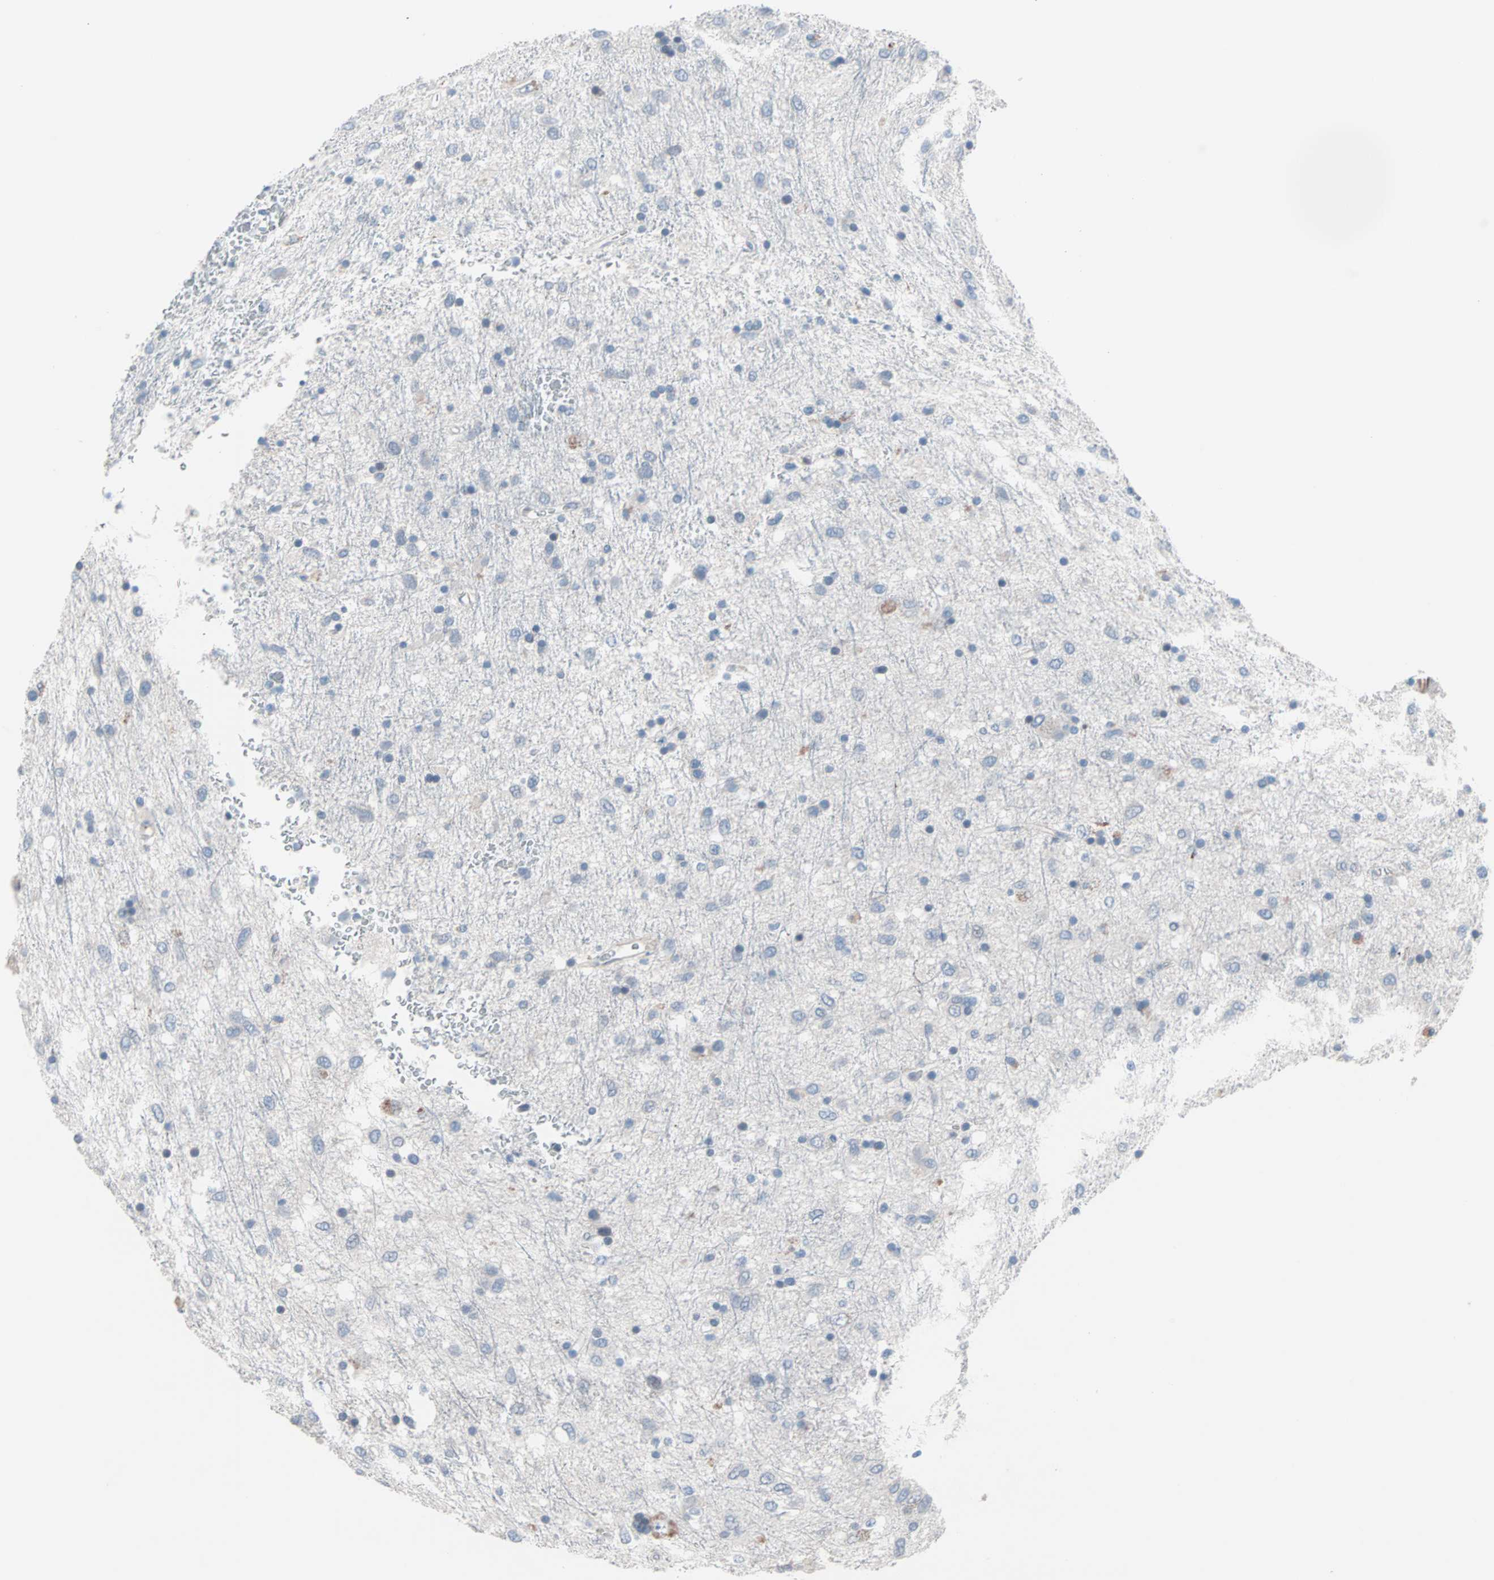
{"staining": {"intensity": "negative", "quantity": "none", "location": "none"}, "tissue": "glioma", "cell_type": "Tumor cells", "image_type": "cancer", "snomed": [{"axis": "morphology", "description": "Glioma, malignant, Low grade"}, {"axis": "topography", "description": "Brain"}], "caption": "There is no significant staining in tumor cells of glioma.", "gene": "ULBP1", "patient": {"sex": "male", "age": 77}}